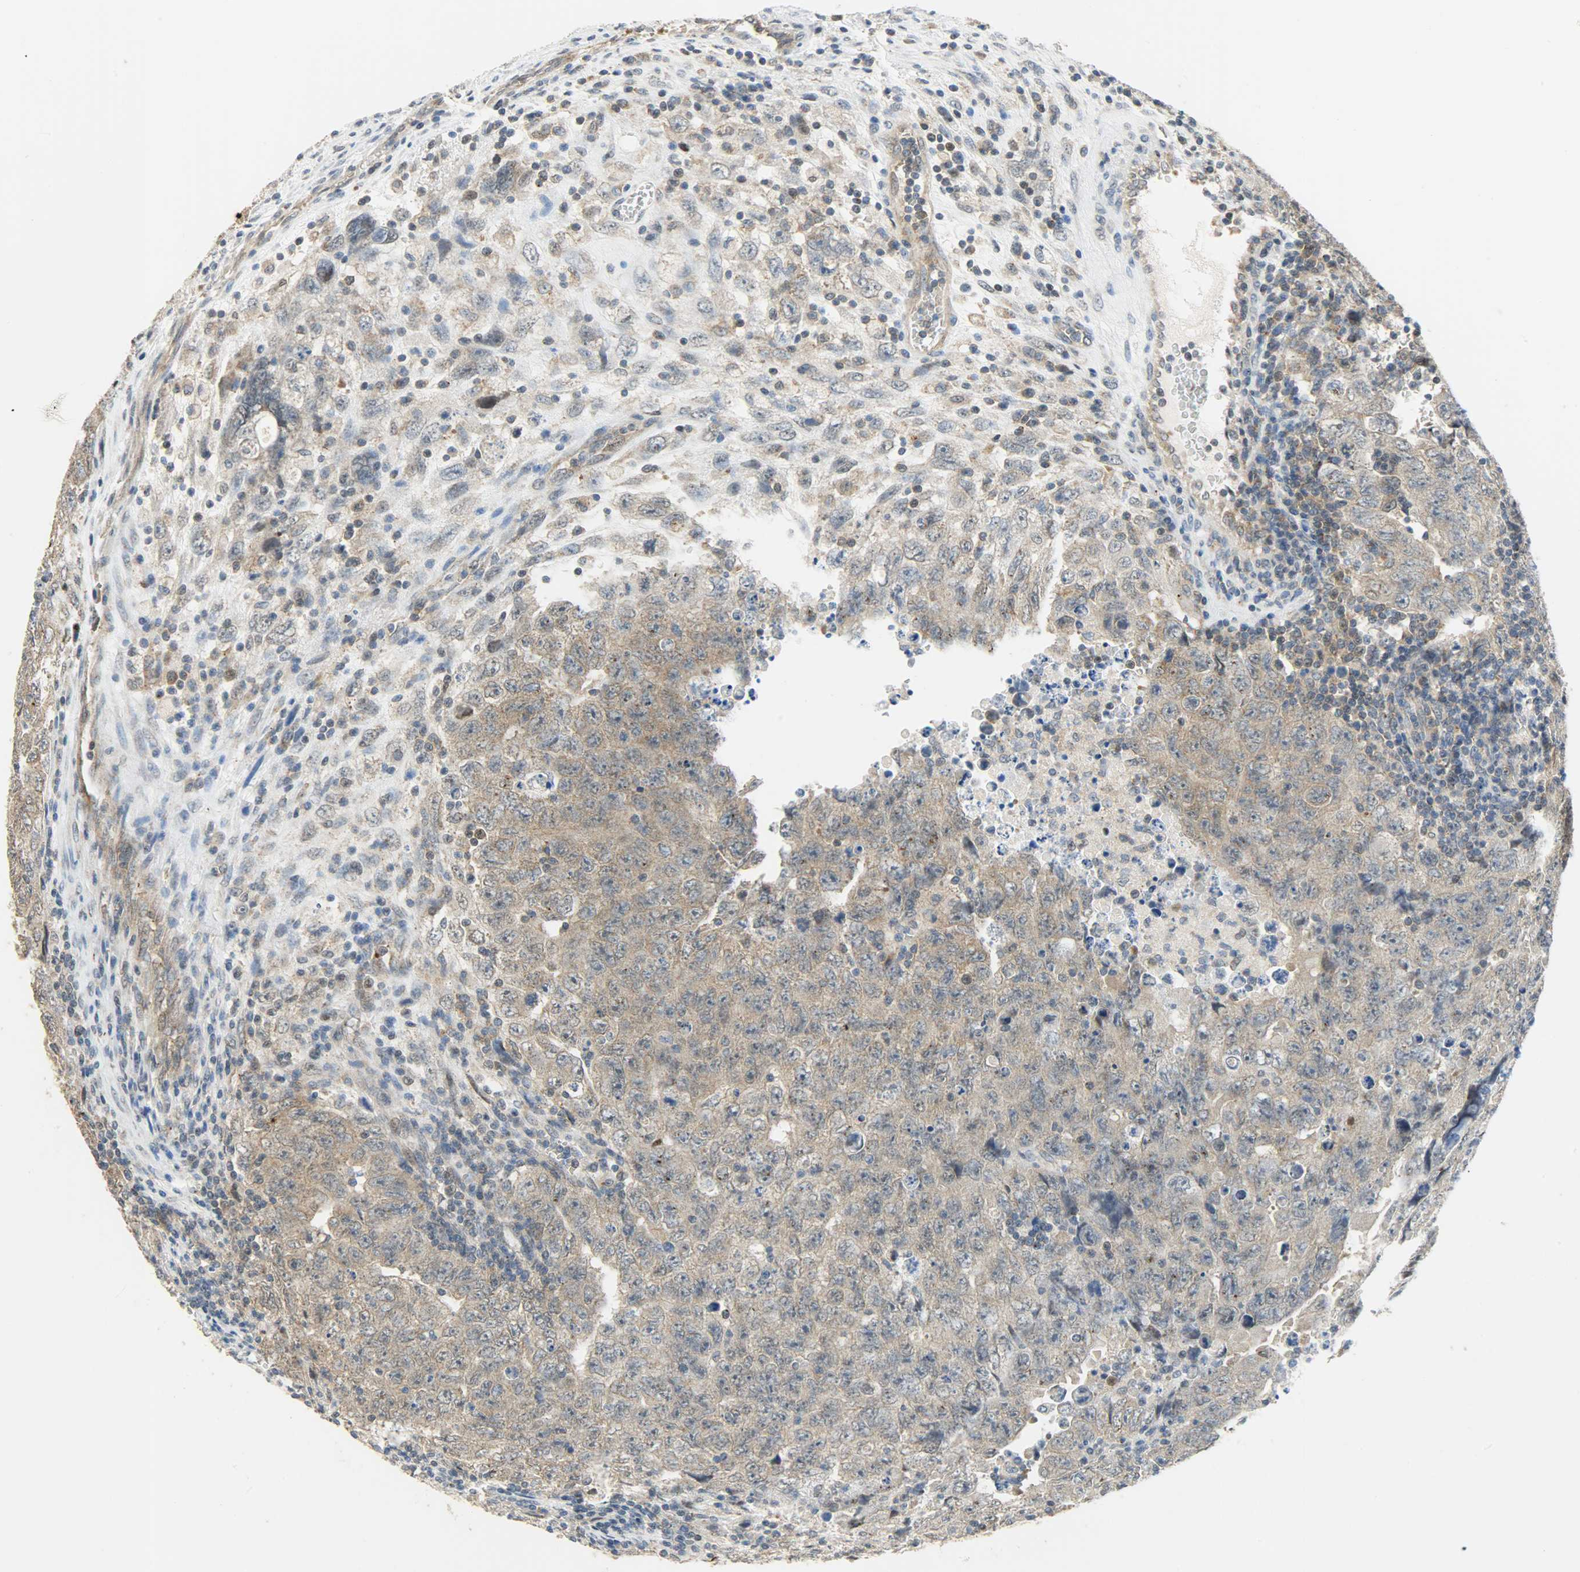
{"staining": {"intensity": "weak", "quantity": ">75%", "location": "cytoplasmic/membranous"}, "tissue": "testis cancer", "cell_type": "Tumor cells", "image_type": "cancer", "snomed": [{"axis": "morphology", "description": "Carcinoma, Embryonal, NOS"}, {"axis": "topography", "description": "Testis"}], "caption": "Brown immunohistochemical staining in human testis embryonal carcinoma demonstrates weak cytoplasmic/membranous staining in about >75% of tumor cells. (DAB (3,3'-diaminobenzidine) IHC with brightfield microscopy, high magnification).", "gene": "GIT2", "patient": {"sex": "male", "age": 28}}